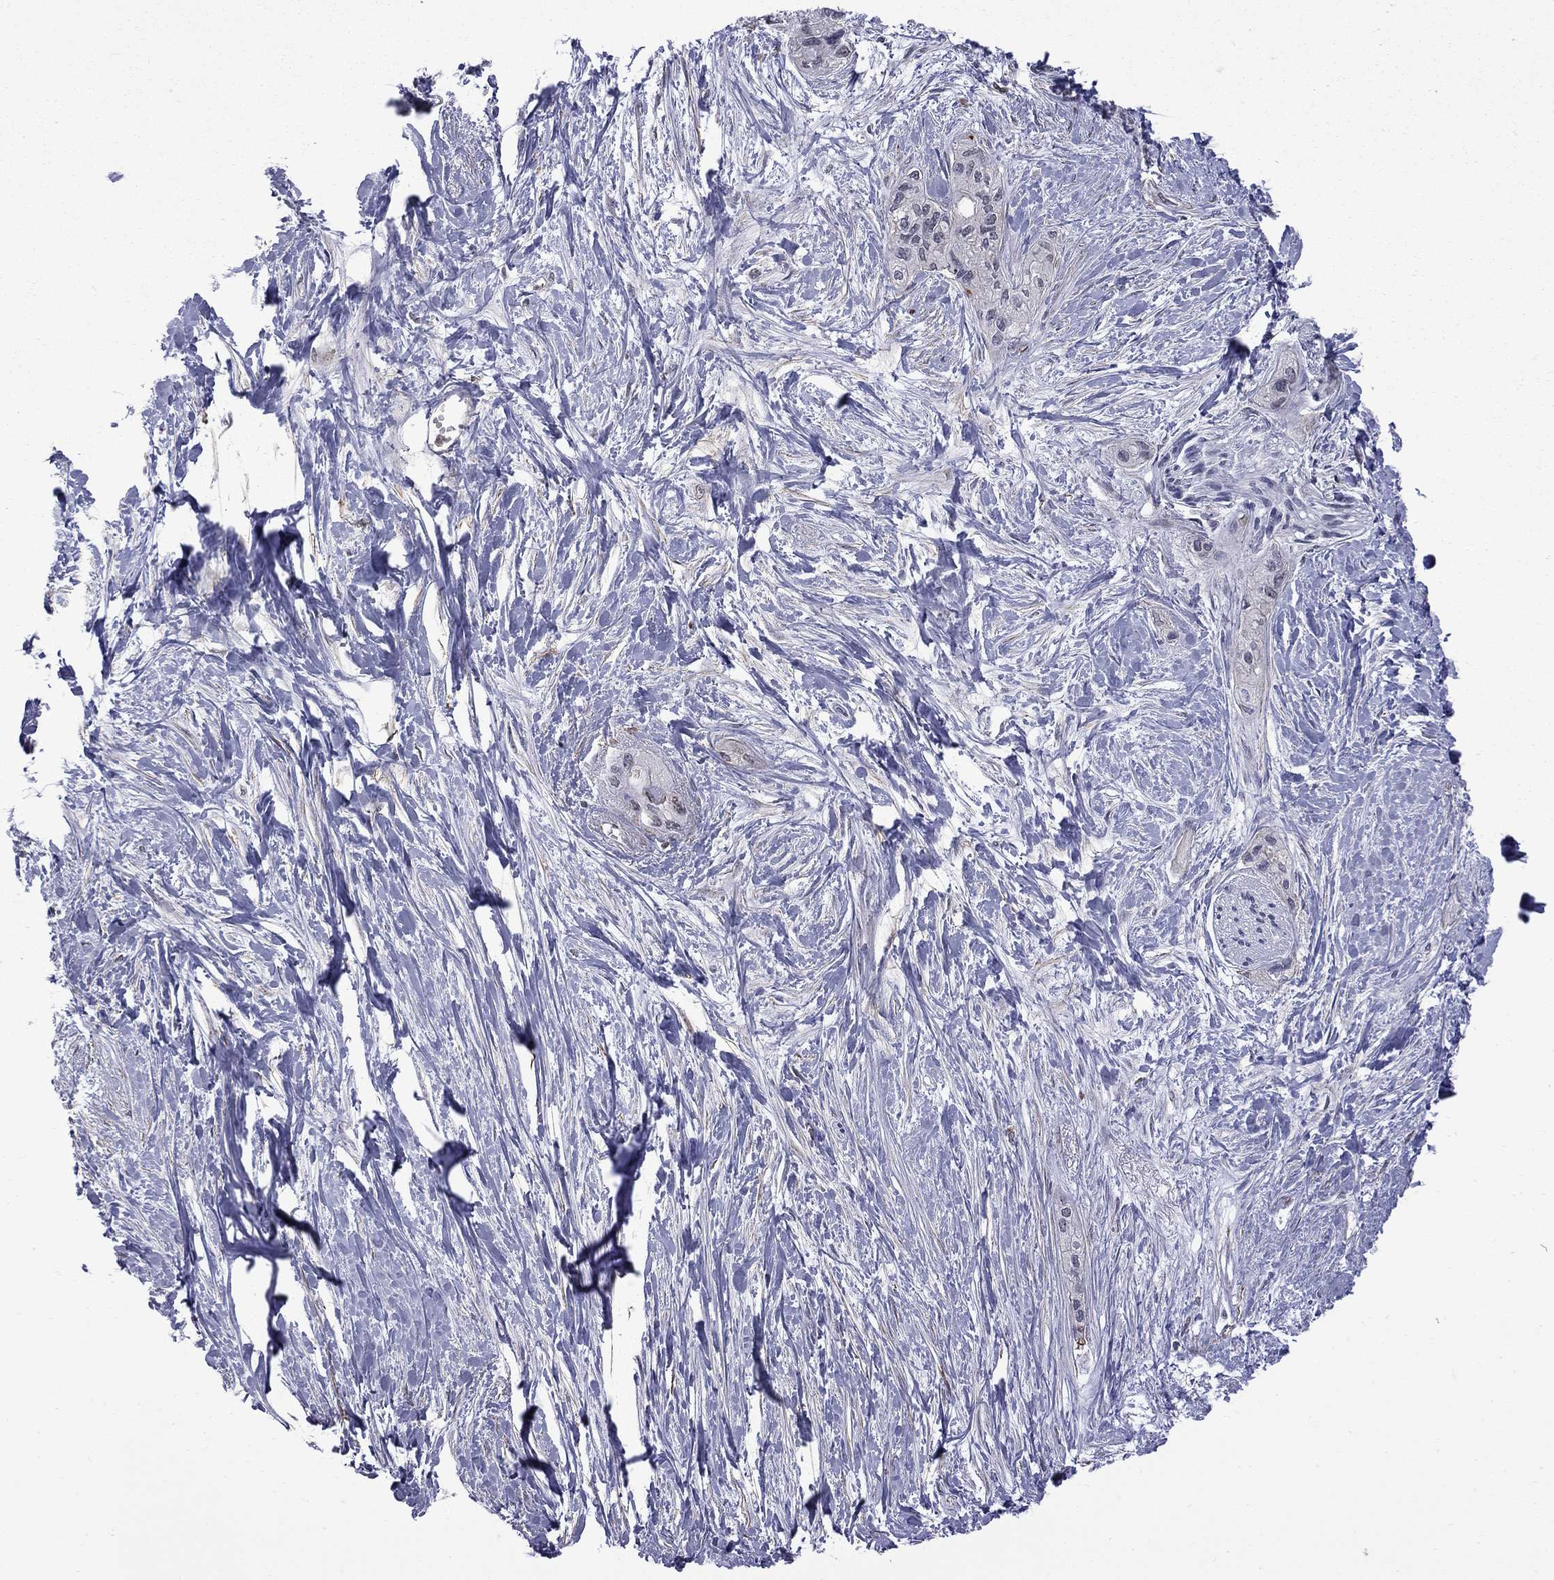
{"staining": {"intensity": "negative", "quantity": "none", "location": "none"}, "tissue": "pancreatic cancer", "cell_type": "Tumor cells", "image_type": "cancer", "snomed": [{"axis": "morphology", "description": "Adenocarcinoma, NOS"}, {"axis": "topography", "description": "Pancreas"}], "caption": "This is a photomicrograph of immunohistochemistry (IHC) staining of pancreatic cancer (adenocarcinoma), which shows no positivity in tumor cells.", "gene": "BRF1", "patient": {"sex": "female", "age": 50}}